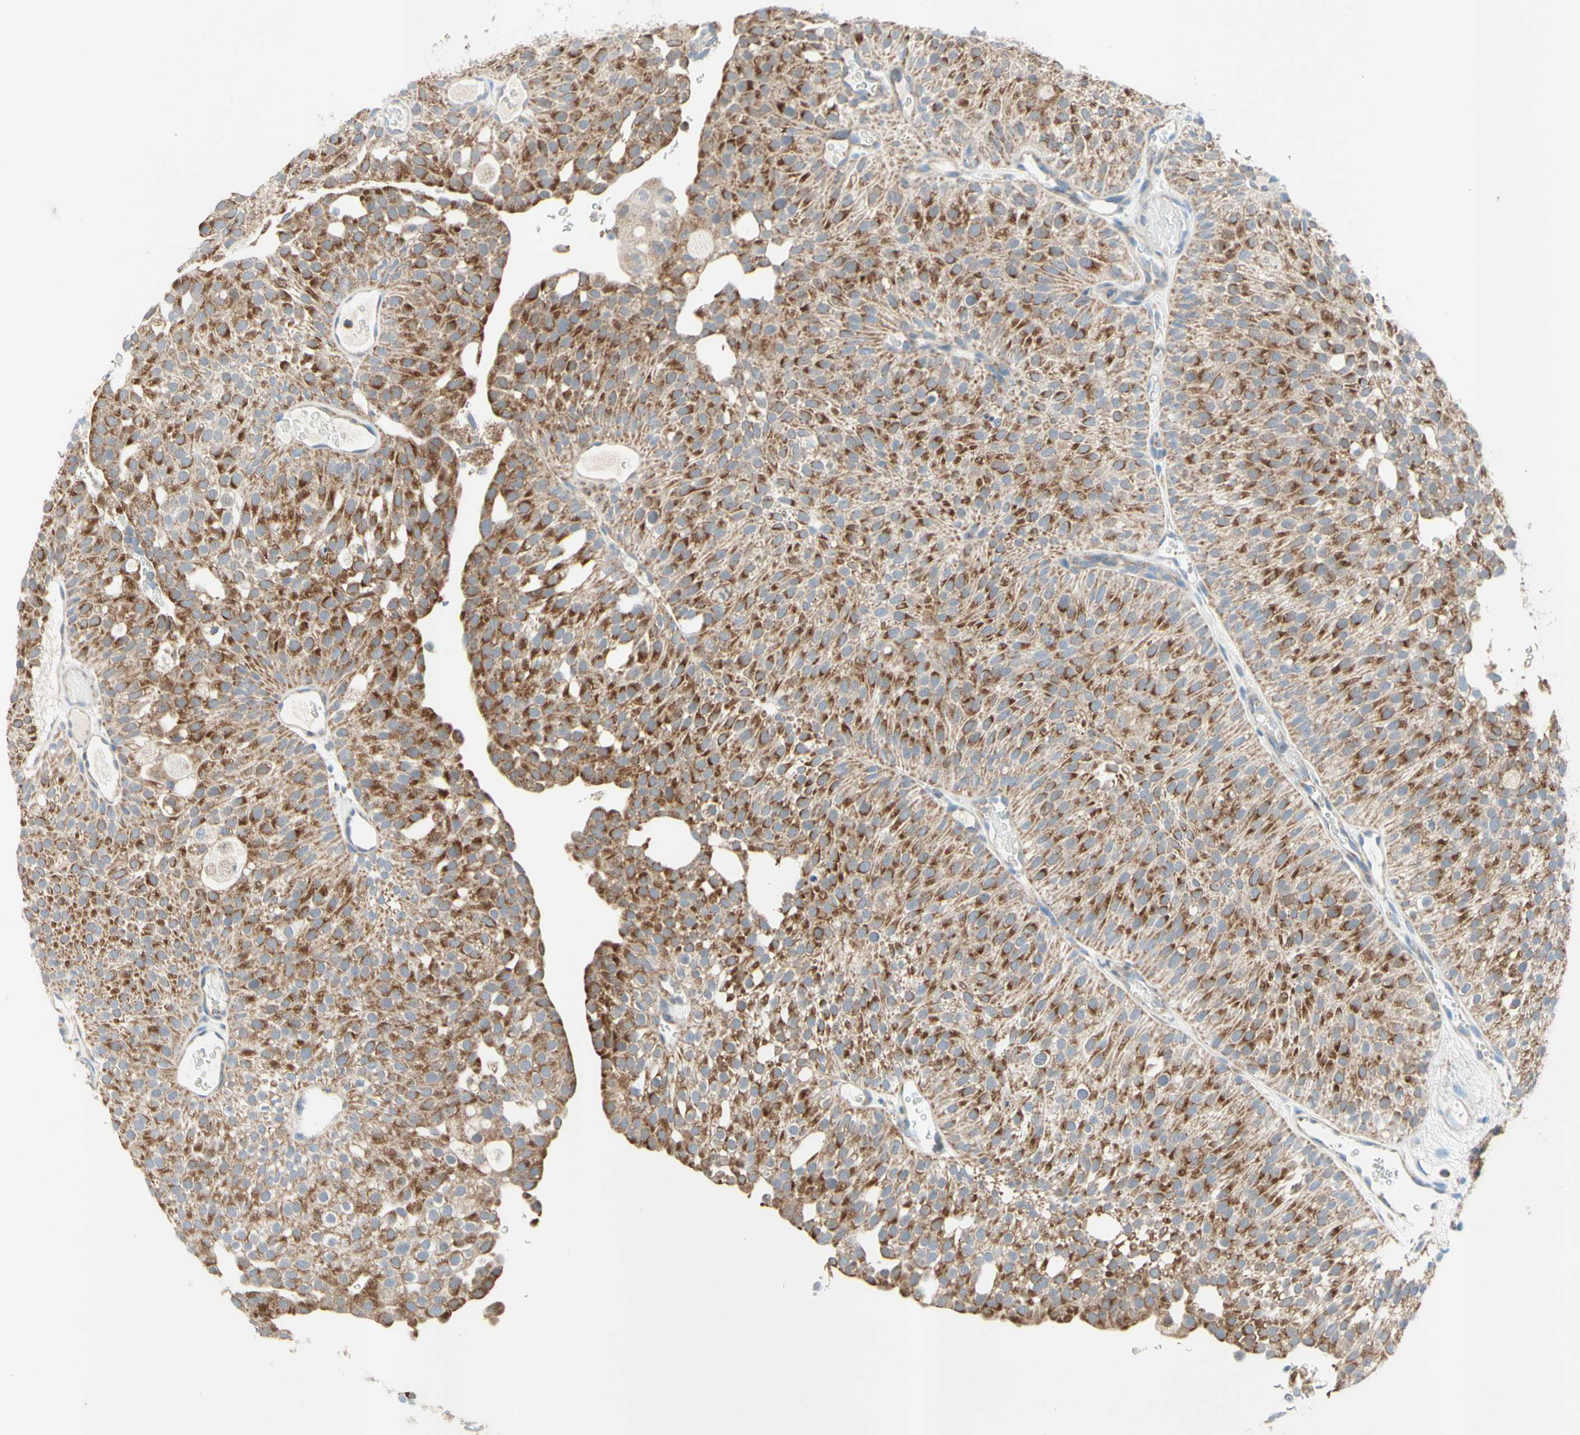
{"staining": {"intensity": "moderate", "quantity": ">75%", "location": "cytoplasmic/membranous"}, "tissue": "urothelial cancer", "cell_type": "Tumor cells", "image_type": "cancer", "snomed": [{"axis": "morphology", "description": "Urothelial carcinoma, Low grade"}, {"axis": "topography", "description": "Urinary bladder"}], "caption": "IHC of human urothelial cancer shows medium levels of moderate cytoplasmic/membranous positivity in approximately >75% of tumor cells.", "gene": "MFF", "patient": {"sex": "male", "age": 78}}